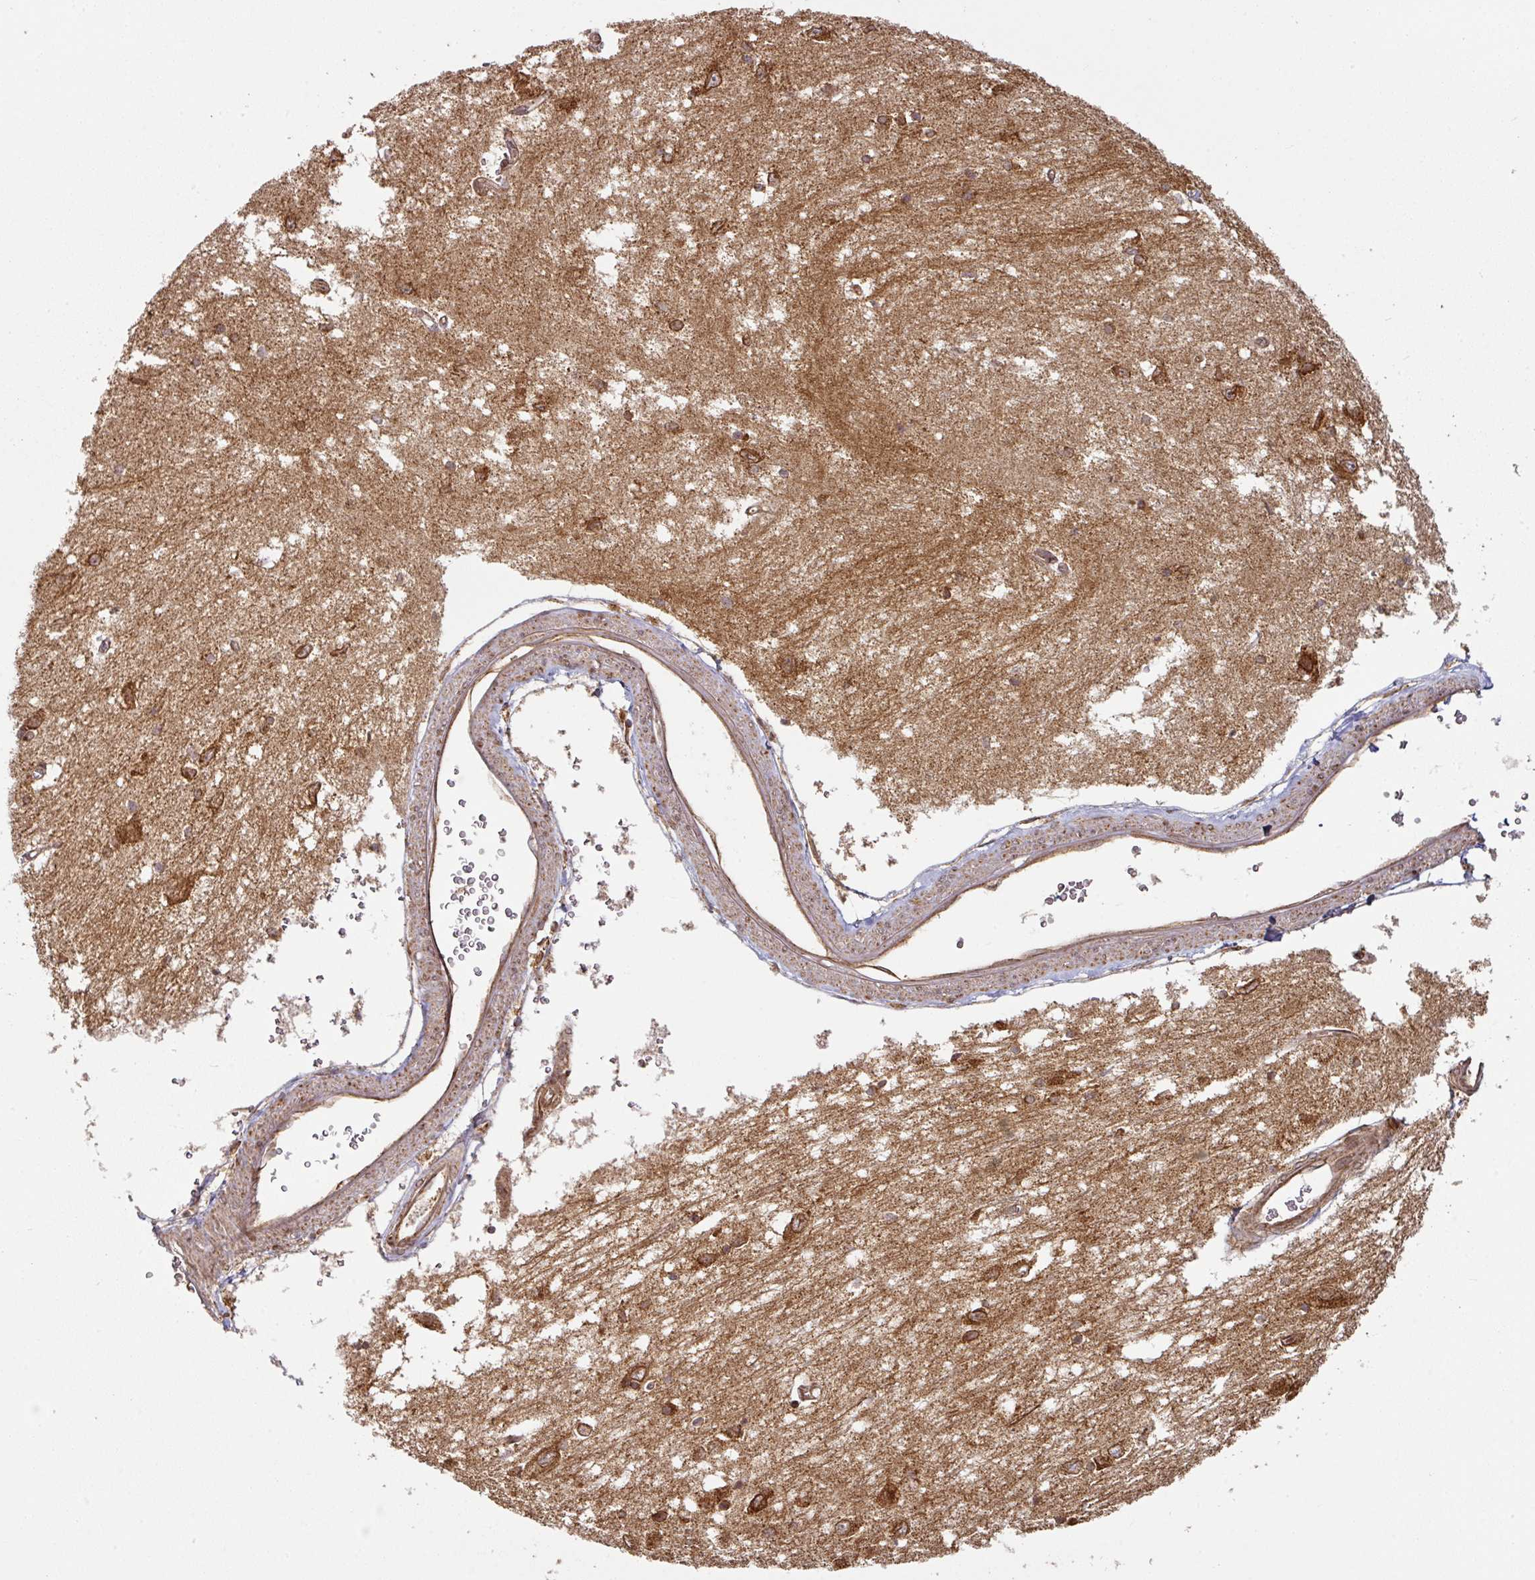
{"staining": {"intensity": "strong", "quantity": ">75%", "location": "cytoplasmic/membranous"}, "tissue": "caudate", "cell_type": "Glial cells", "image_type": "normal", "snomed": [{"axis": "morphology", "description": "Normal tissue, NOS"}, {"axis": "topography", "description": "Lateral ventricle wall"}], "caption": "Brown immunohistochemical staining in unremarkable caudate displays strong cytoplasmic/membranous positivity in about >75% of glial cells. Ihc stains the protein in brown and the nuclei are stained blue.", "gene": "TRAP1", "patient": {"sex": "male", "age": 37}}